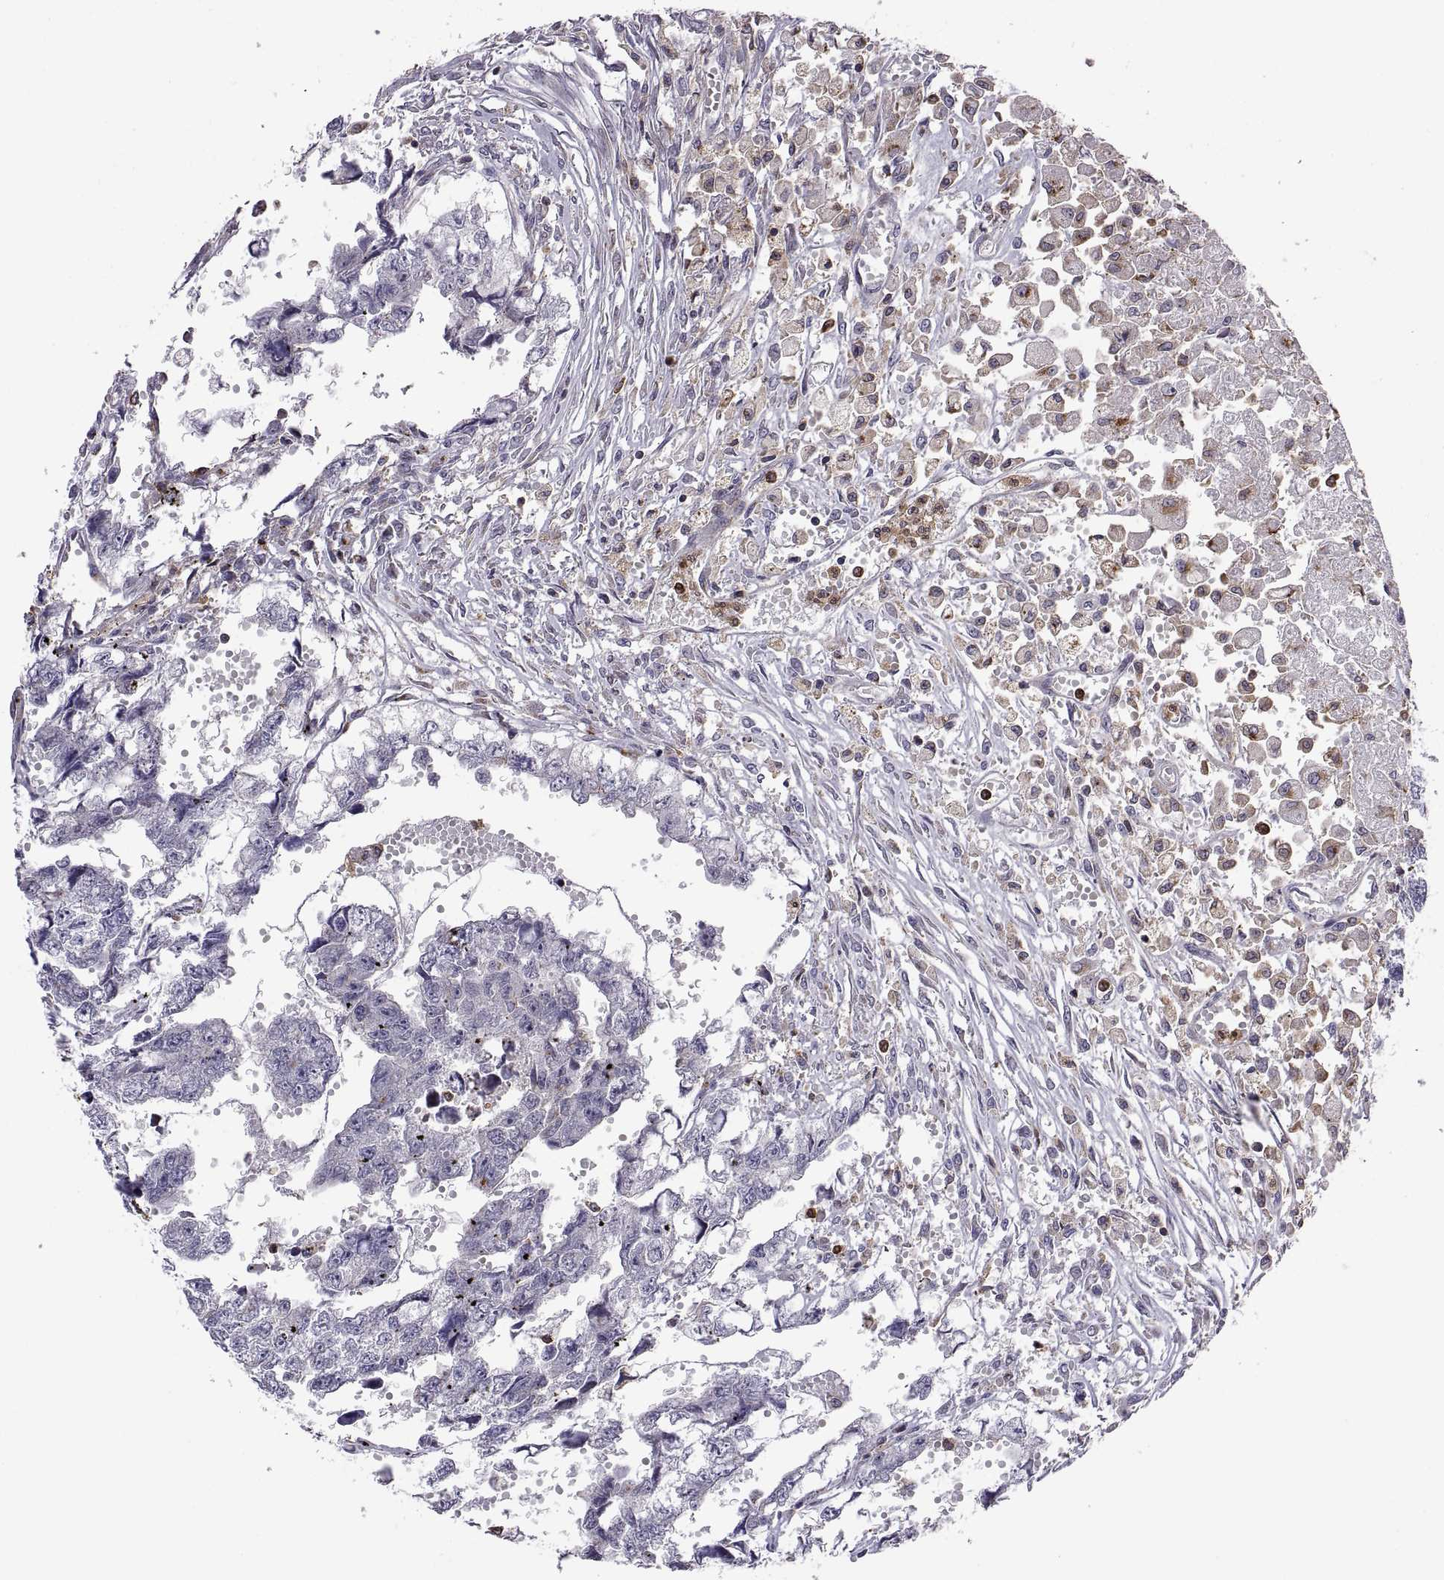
{"staining": {"intensity": "negative", "quantity": "none", "location": "none"}, "tissue": "testis cancer", "cell_type": "Tumor cells", "image_type": "cancer", "snomed": [{"axis": "morphology", "description": "Carcinoma, Embryonal, NOS"}, {"axis": "morphology", "description": "Teratoma, malignant, NOS"}, {"axis": "topography", "description": "Testis"}], "caption": "DAB immunohistochemical staining of testis cancer exhibits no significant positivity in tumor cells.", "gene": "ACAP1", "patient": {"sex": "male", "age": 44}}